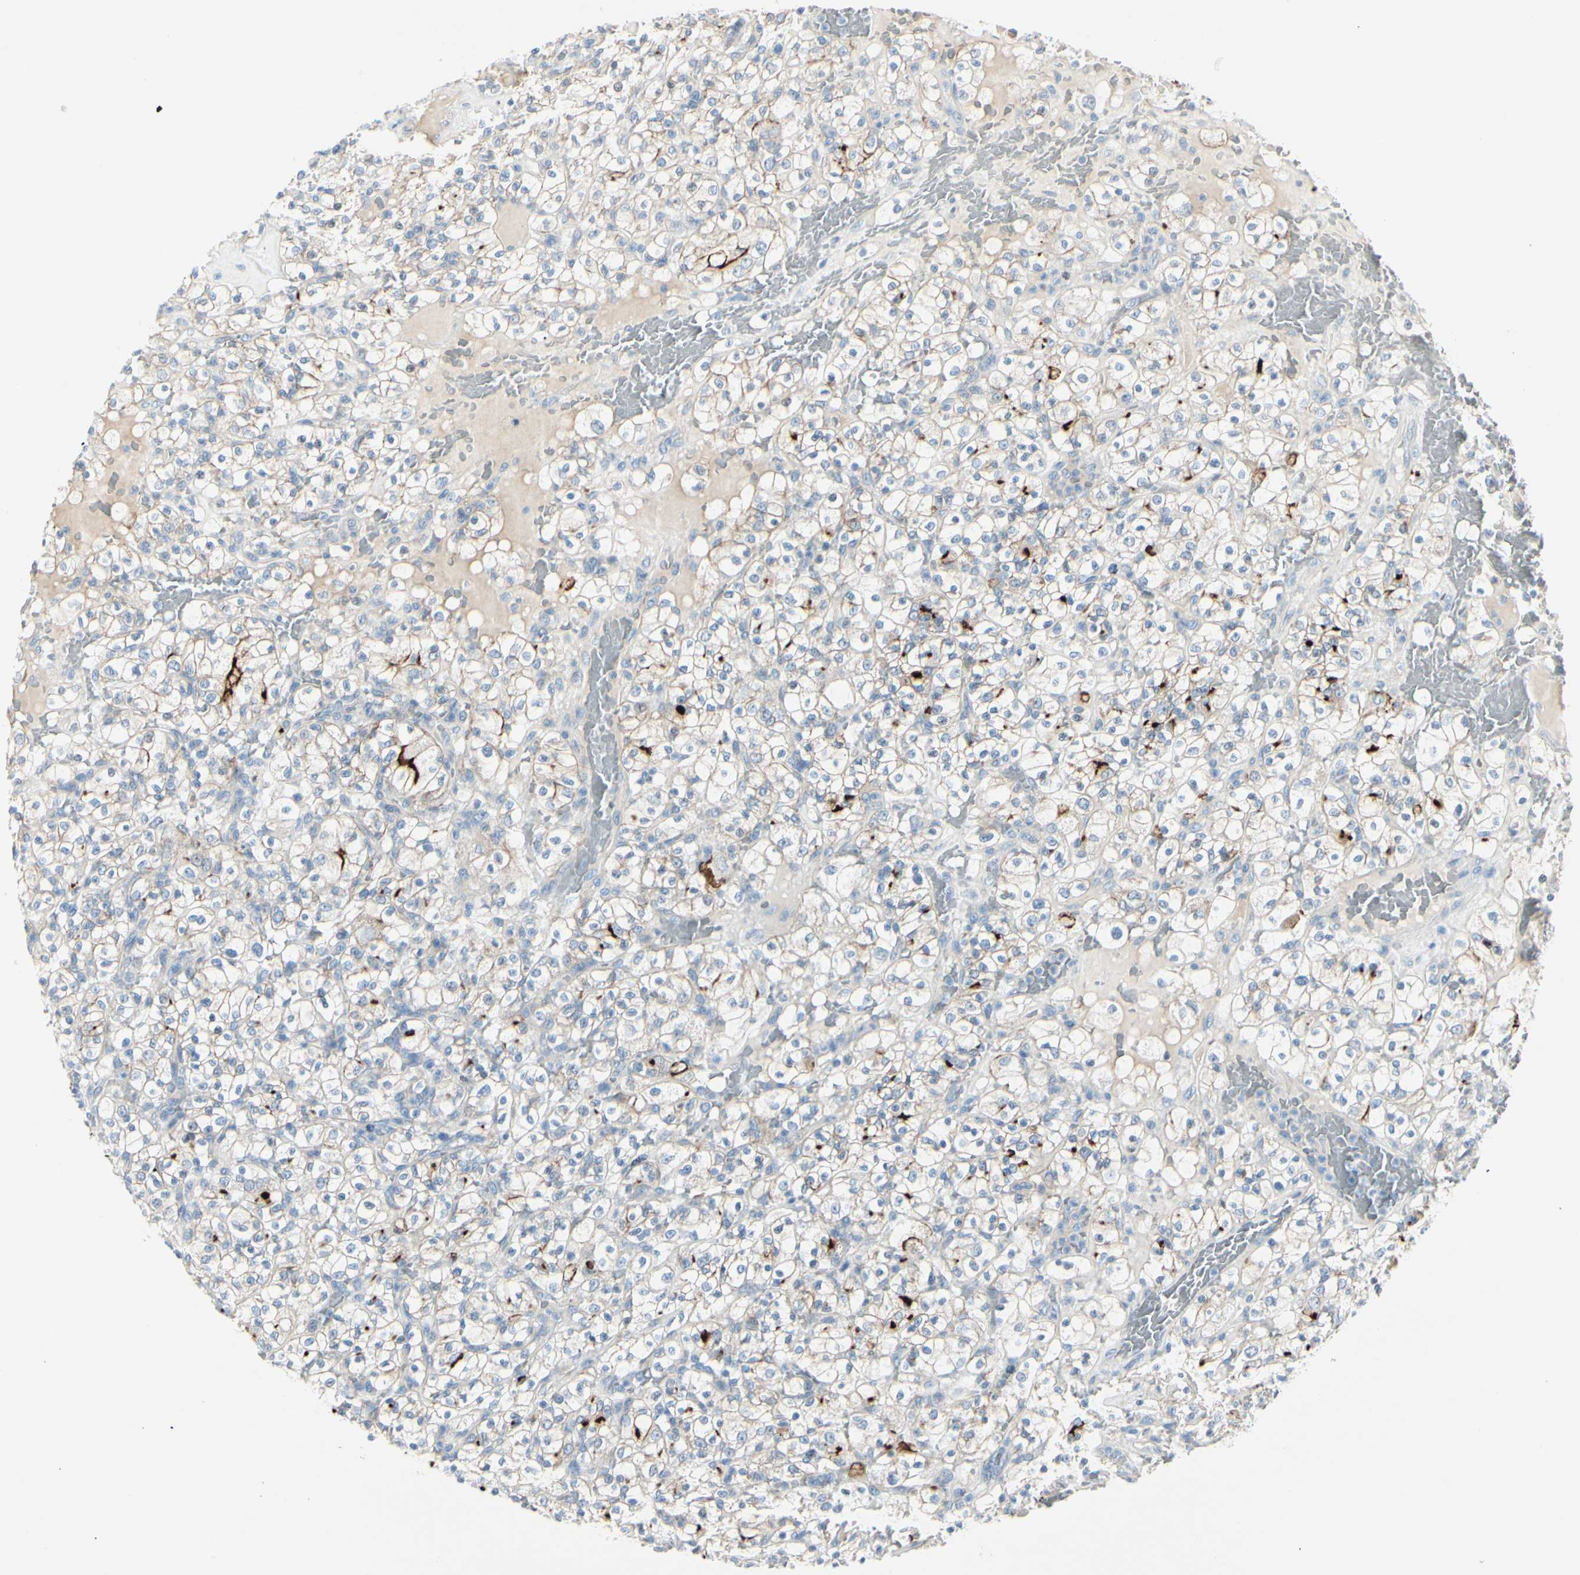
{"staining": {"intensity": "moderate", "quantity": "<25%", "location": "cytoplasmic/membranous"}, "tissue": "renal cancer", "cell_type": "Tumor cells", "image_type": "cancer", "snomed": [{"axis": "morphology", "description": "Normal tissue, NOS"}, {"axis": "morphology", "description": "Adenocarcinoma, NOS"}, {"axis": "topography", "description": "Kidney"}], "caption": "Renal cancer stained with IHC reveals moderate cytoplasmic/membranous expression in approximately <25% of tumor cells.", "gene": "CDHR5", "patient": {"sex": "female", "age": 72}}